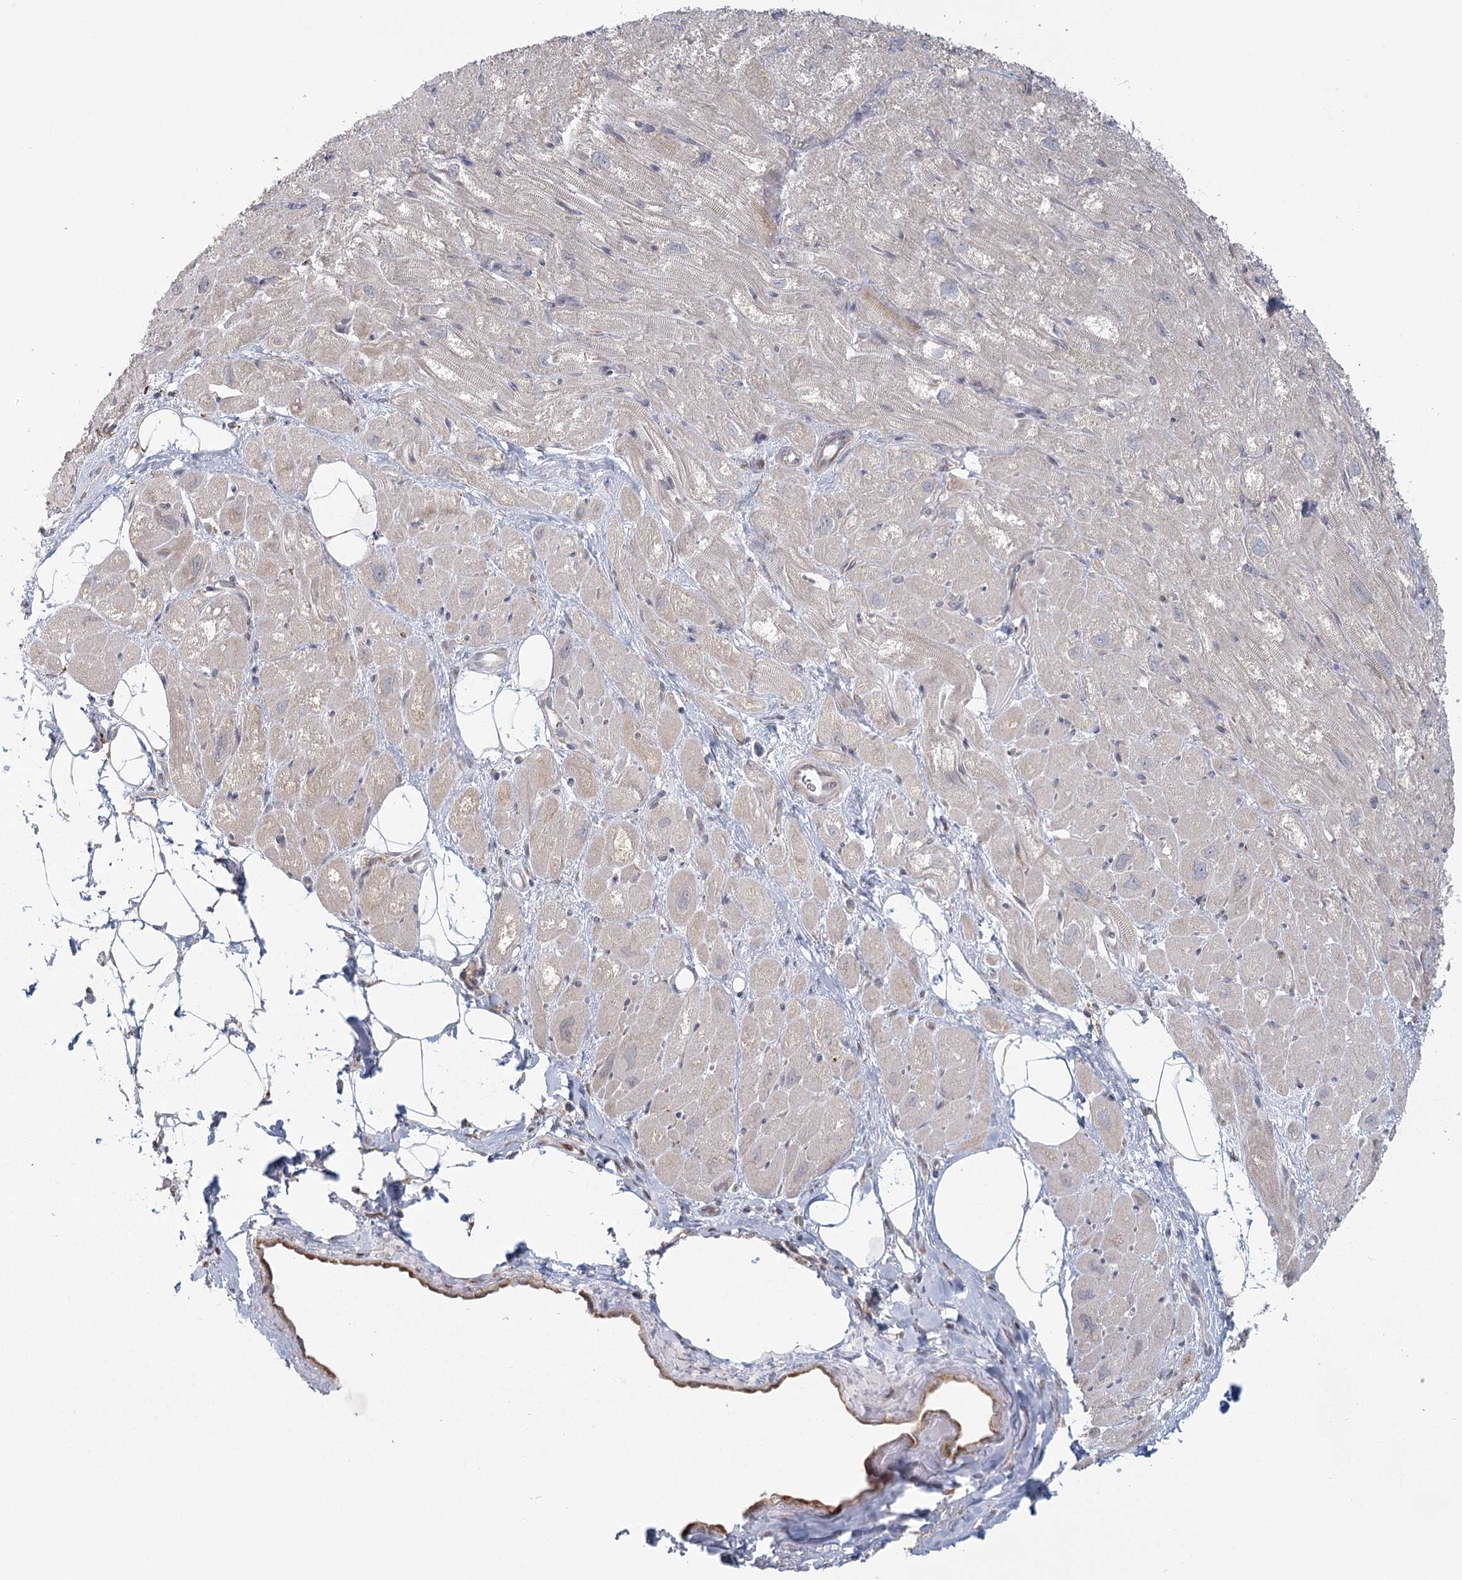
{"staining": {"intensity": "weak", "quantity": "25%-75%", "location": "cytoplasmic/membranous"}, "tissue": "heart muscle", "cell_type": "Cardiomyocytes", "image_type": "normal", "snomed": [{"axis": "morphology", "description": "Normal tissue, NOS"}, {"axis": "topography", "description": "Heart"}], "caption": "Cardiomyocytes exhibit low levels of weak cytoplasmic/membranous expression in about 25%-75% of cells in normal human heart muscle.", "gene": "LACTB", "patient": {"sex": "male", "age": 50}}